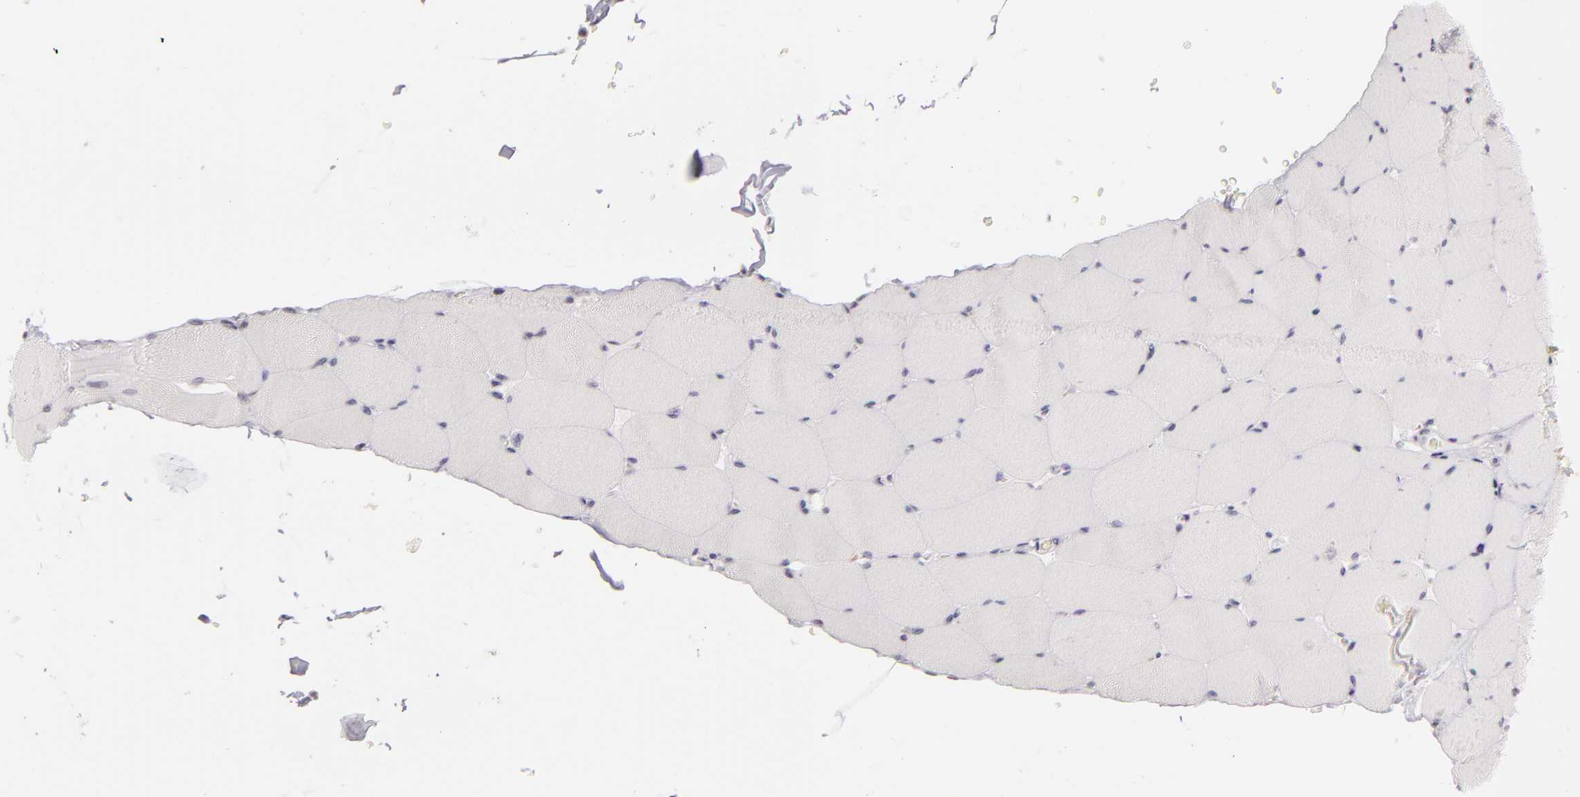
{"staining": {"intensity": "negative", "quantity": "none", "location": "none"}, "tissue": "skeletal muscle", "cell_type": "Myocytes", "image_type": "normal", "snomed": [{"axis": "morphology", "description": "Normal tissue, NOS"}, {"axis": "topography", "description": "Skeletal muscle"}], "caption": "This is an IHC histopathology image of benign skeletal muscle. There is no staining in myocytes.", "gene": "CD40", "patient": {"sex": "male", "age": 62}}